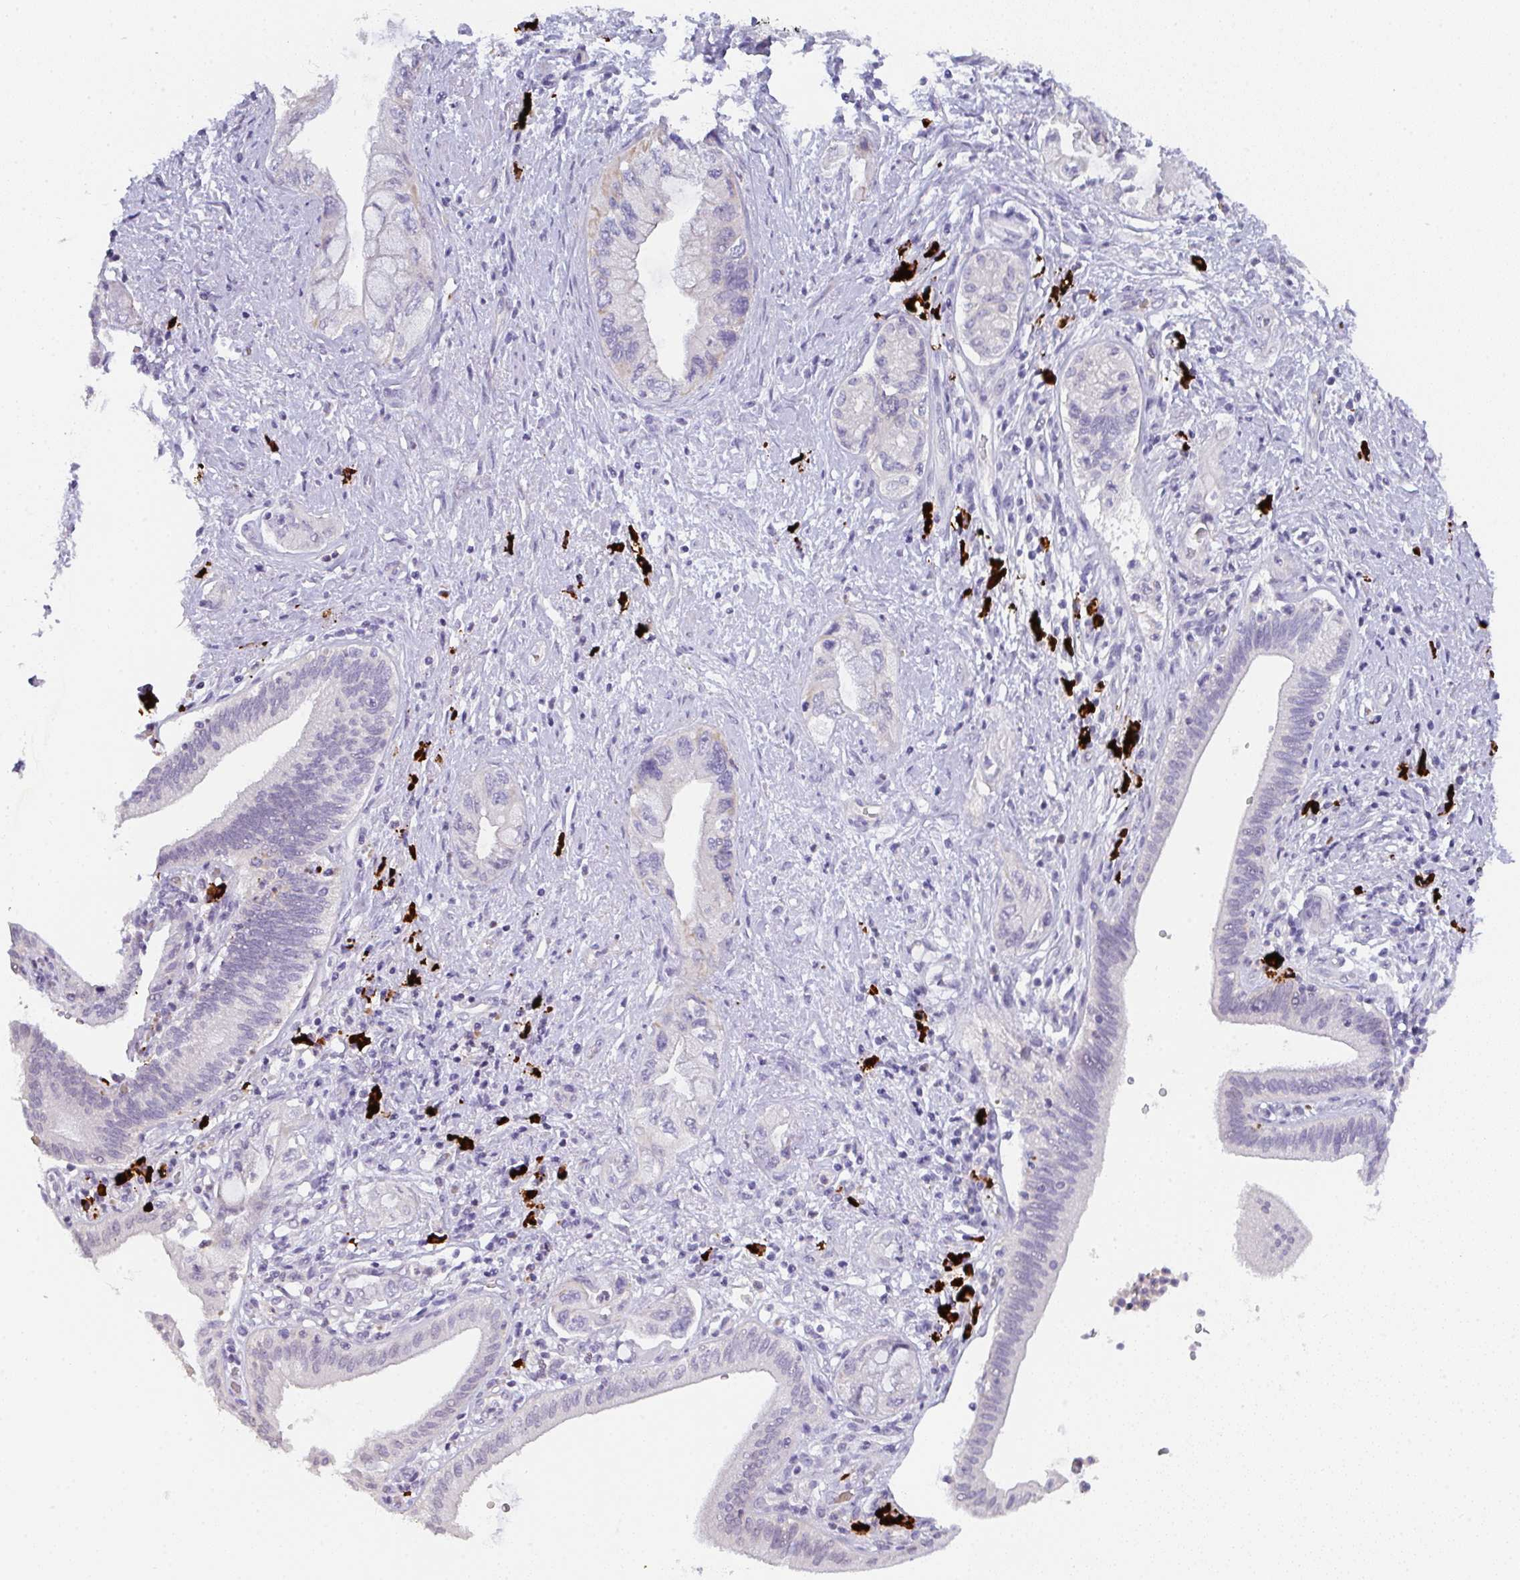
{"staining": {"intensity": "negative", "quantity": "none", "location": "none"}, "tissue": "pancreatic cancer", "cell_type": "Tumor cells", "image_type": "cancer", "snomed": [{"axis": "morphology", "description": "Adenocarcinoma, NOS"}, {"axis": "topography", "description": "Pancreas"}], "caption": "Pancreatic adenocarcinoma stained for a protein using immunohistochemistry (IHC) demonstrates no expression tumor cells.", "gene": "CACNA1S", "patient": {"sex": "female", "age": 73}}